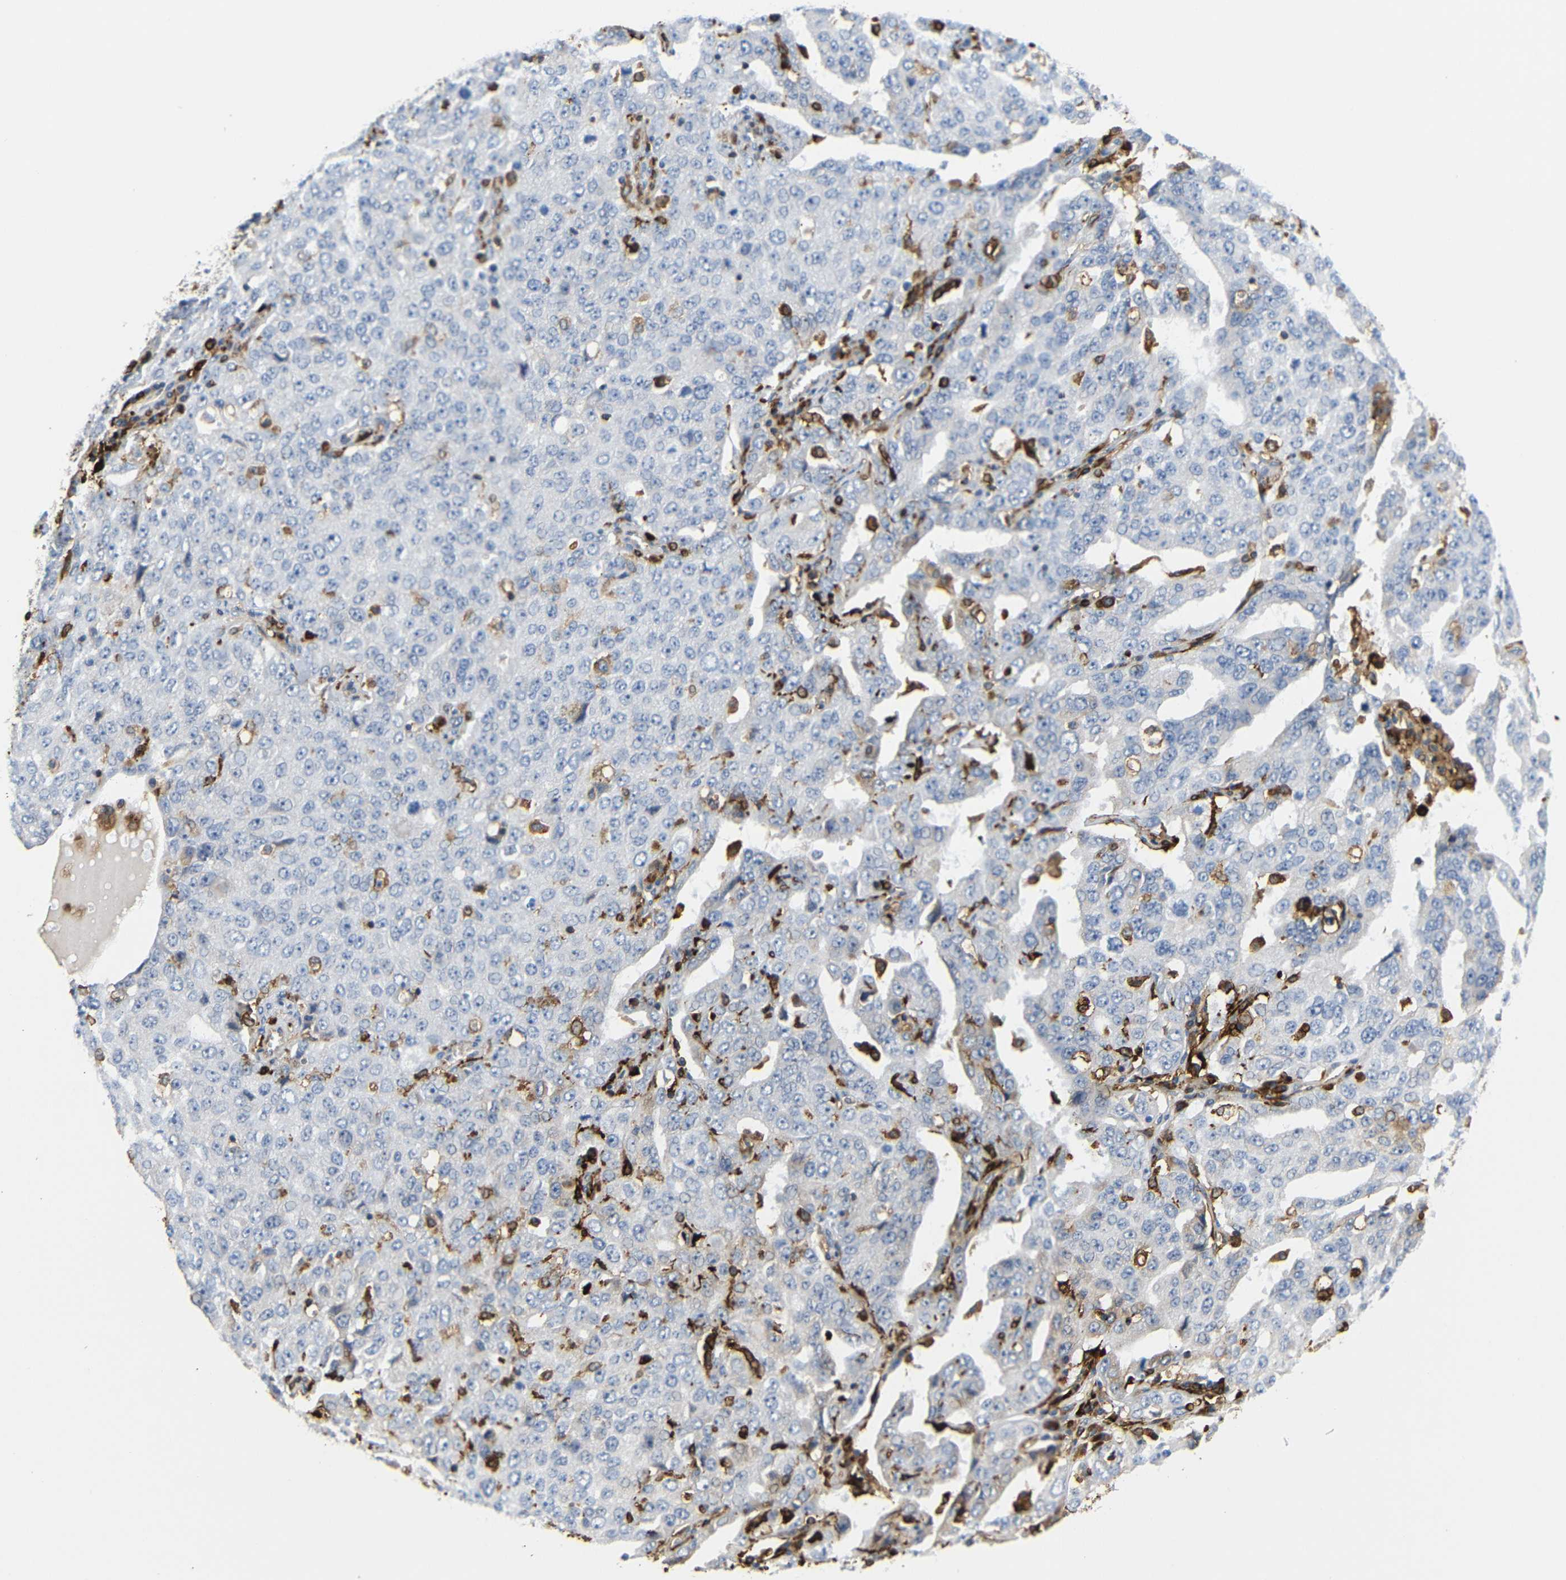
{"staining": {"intensity": "negative", "quantity": "none", "location": "none"}, "tissue": "ovarian cancer", "cell_type": "Tumor cells", "image_type": "cancer", "snomed": [{"axis": "morphology", "description": "Carcinoma, endometroid"}, {"axis": "topography", "description": "Ovary"}], "caption": "Immunohistochemical staining of human ovarian endometroid carcinoma reveals no significant staining in tumor cells. (Brightfield microscopy of DAB immunohistochemistry at high magnification).", "gene": "HLA-DQB1", "patient": {"sex": "female", "age": 62}}